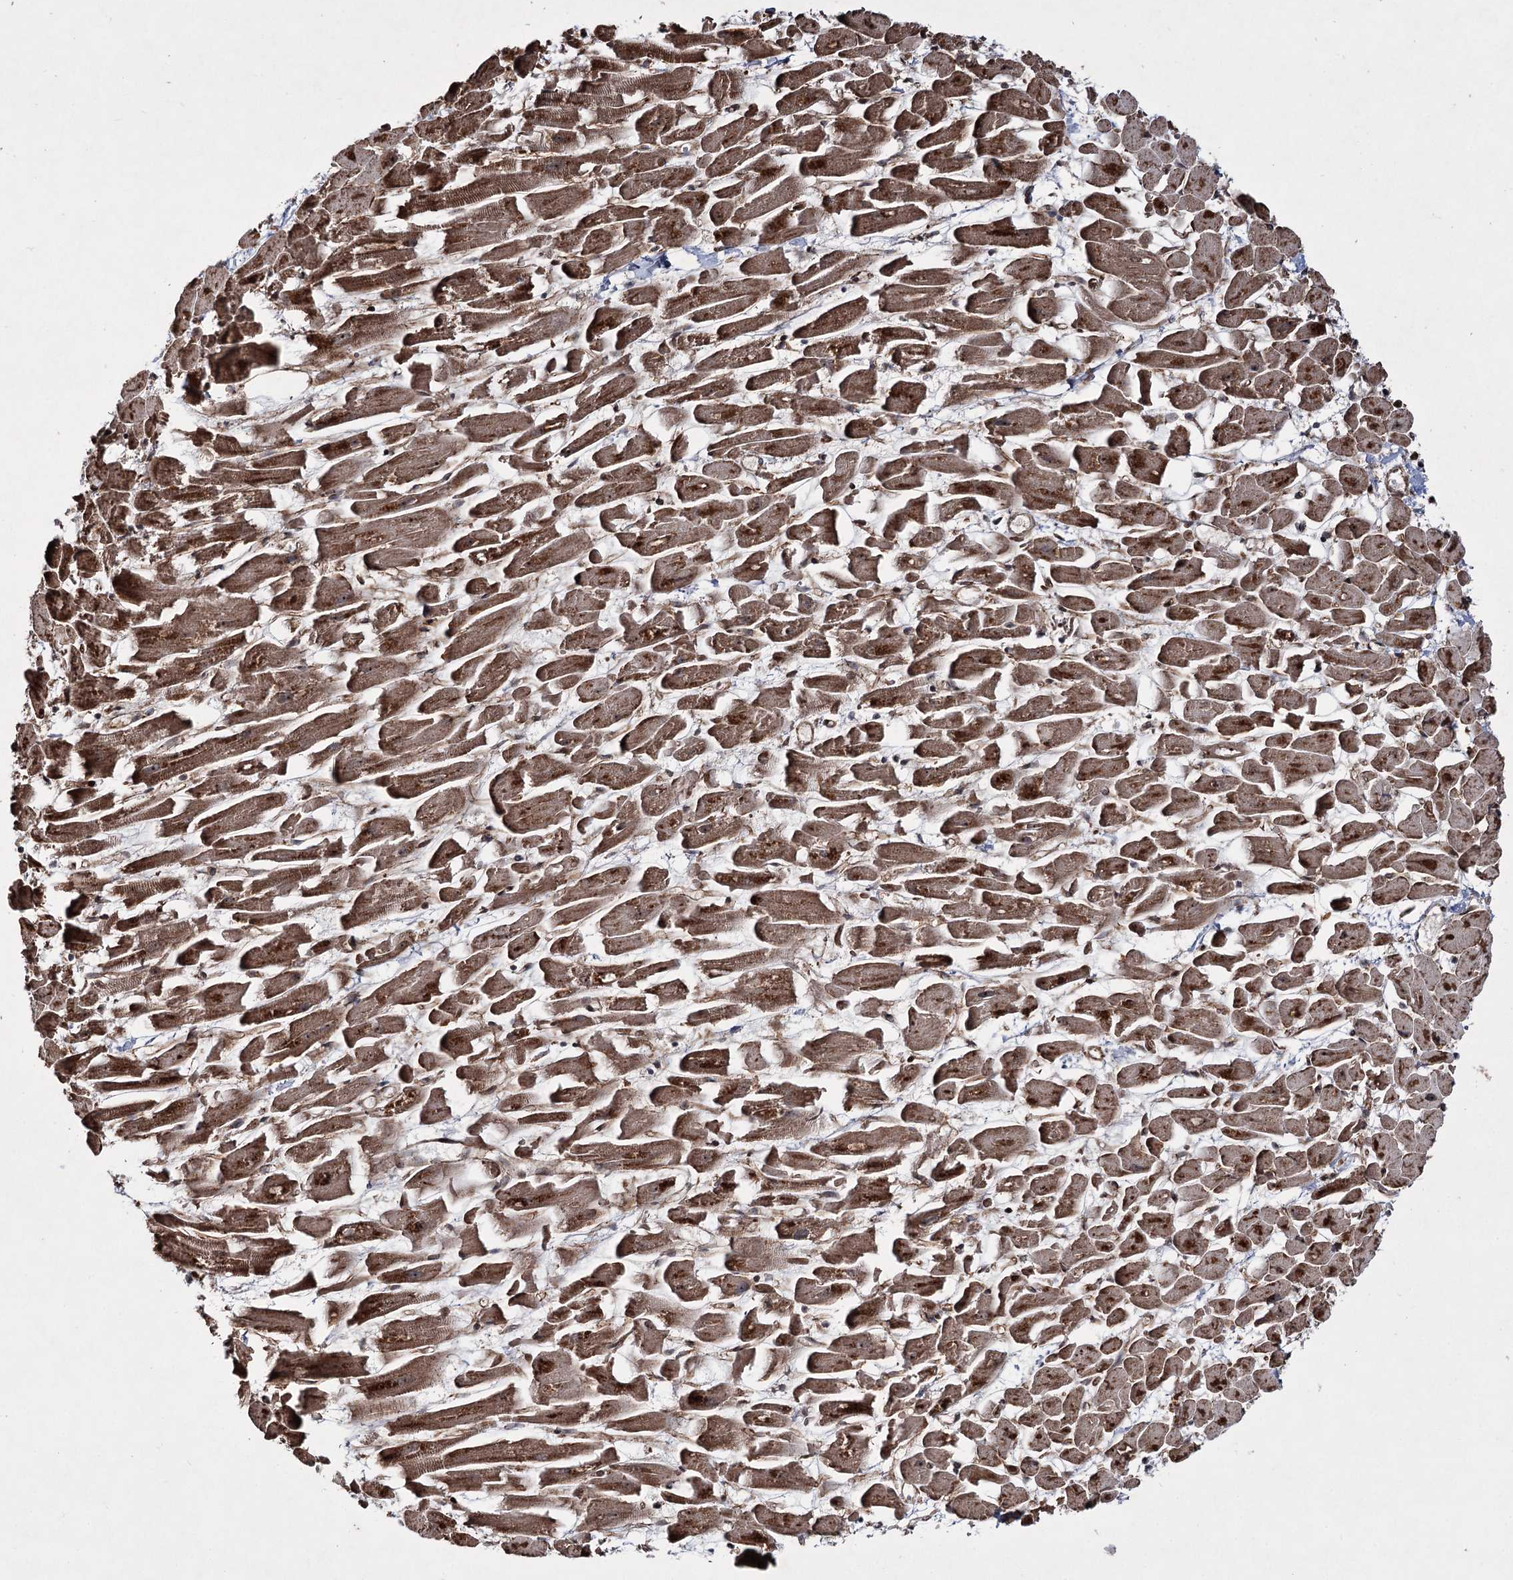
{"staining": {"intensity": "strong", "quantity": ">75%", "location": "cytoplasmic/membranous,nuclear"}, "tissue": "heart muscle", "cell_type": "Cardiomyocytes", "image_type": "normal", "snomed": [{"axis": "morphology", "description": "Normal tissue, NOS"}, {"axis": "topography", "description": "Heart"}], "caption": "Immunohistochemistry photomicrograph of unremarkable heart muscle: heart muscle stained using IHC demonstrates high levels of strong protein expression localized specifically in the cytoplasmic/membranous,nuclear of cardiomyocytes, appearing as a cytoplasmic/membranous,nuclear brown color.", "gene": "SERINC5", "patient": {"sex": "female", "age": 64}}